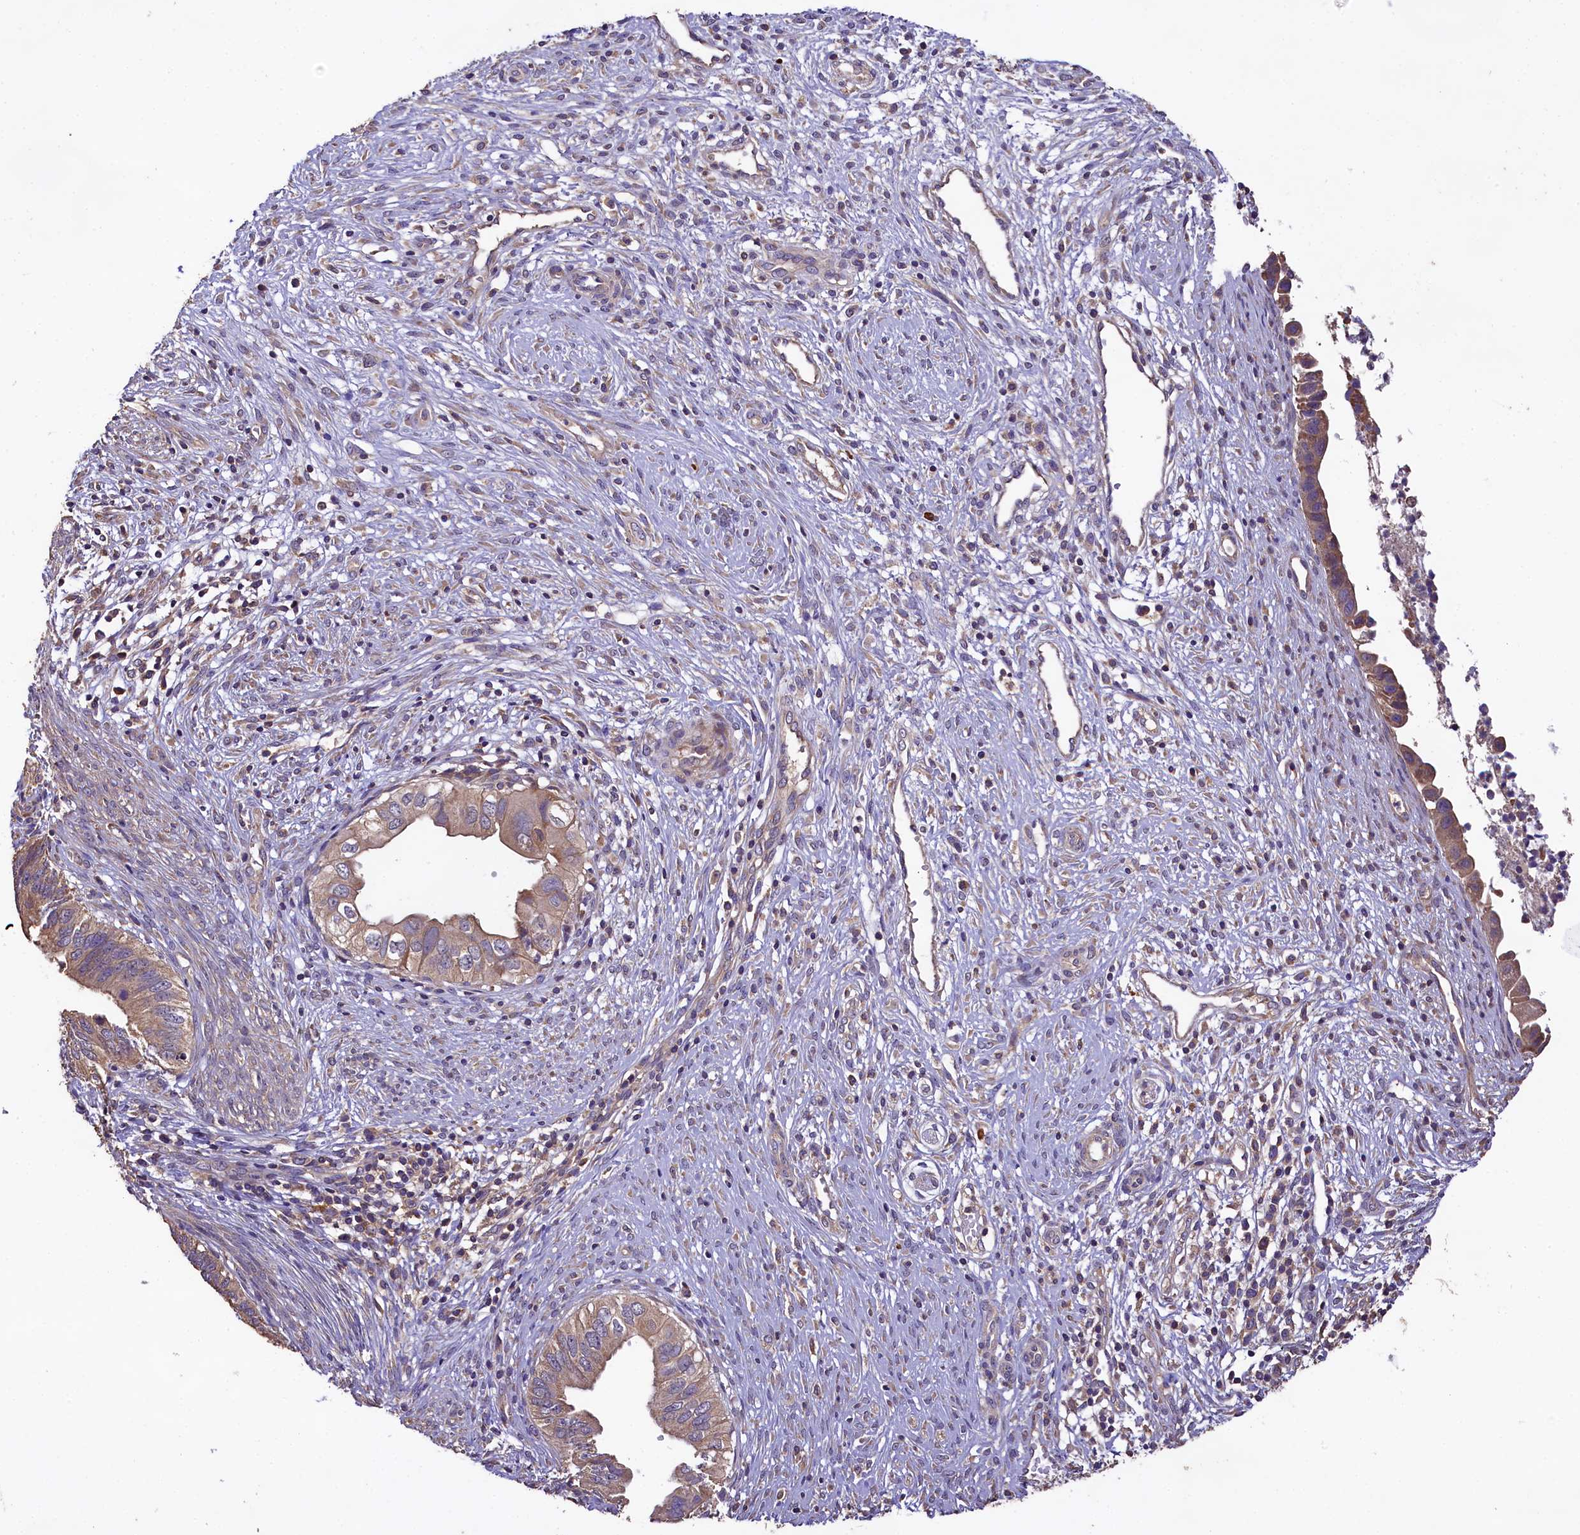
{"staining": {"intensity": "moderate", "quantity": ">75%", "location": "cytoplasmic/membranous"}, "tissue": "cervical cancer", "cell_type": "Tumor cells", "image_type": "cancer", "snomed": [{"axis": "morphology", "description": "Adenocarcinoma, NOS"}, {"axis": "topography", "description": "Cervix"}], "caption": "This image exhibits IHC staining of cervical cancer (adenocarcinoma), with medium moderate cytoplasmic/membranous expression in about >75% of tumor cells.", "gene": "ENKD1", "patient": {"sex": "female", "age": 42}}